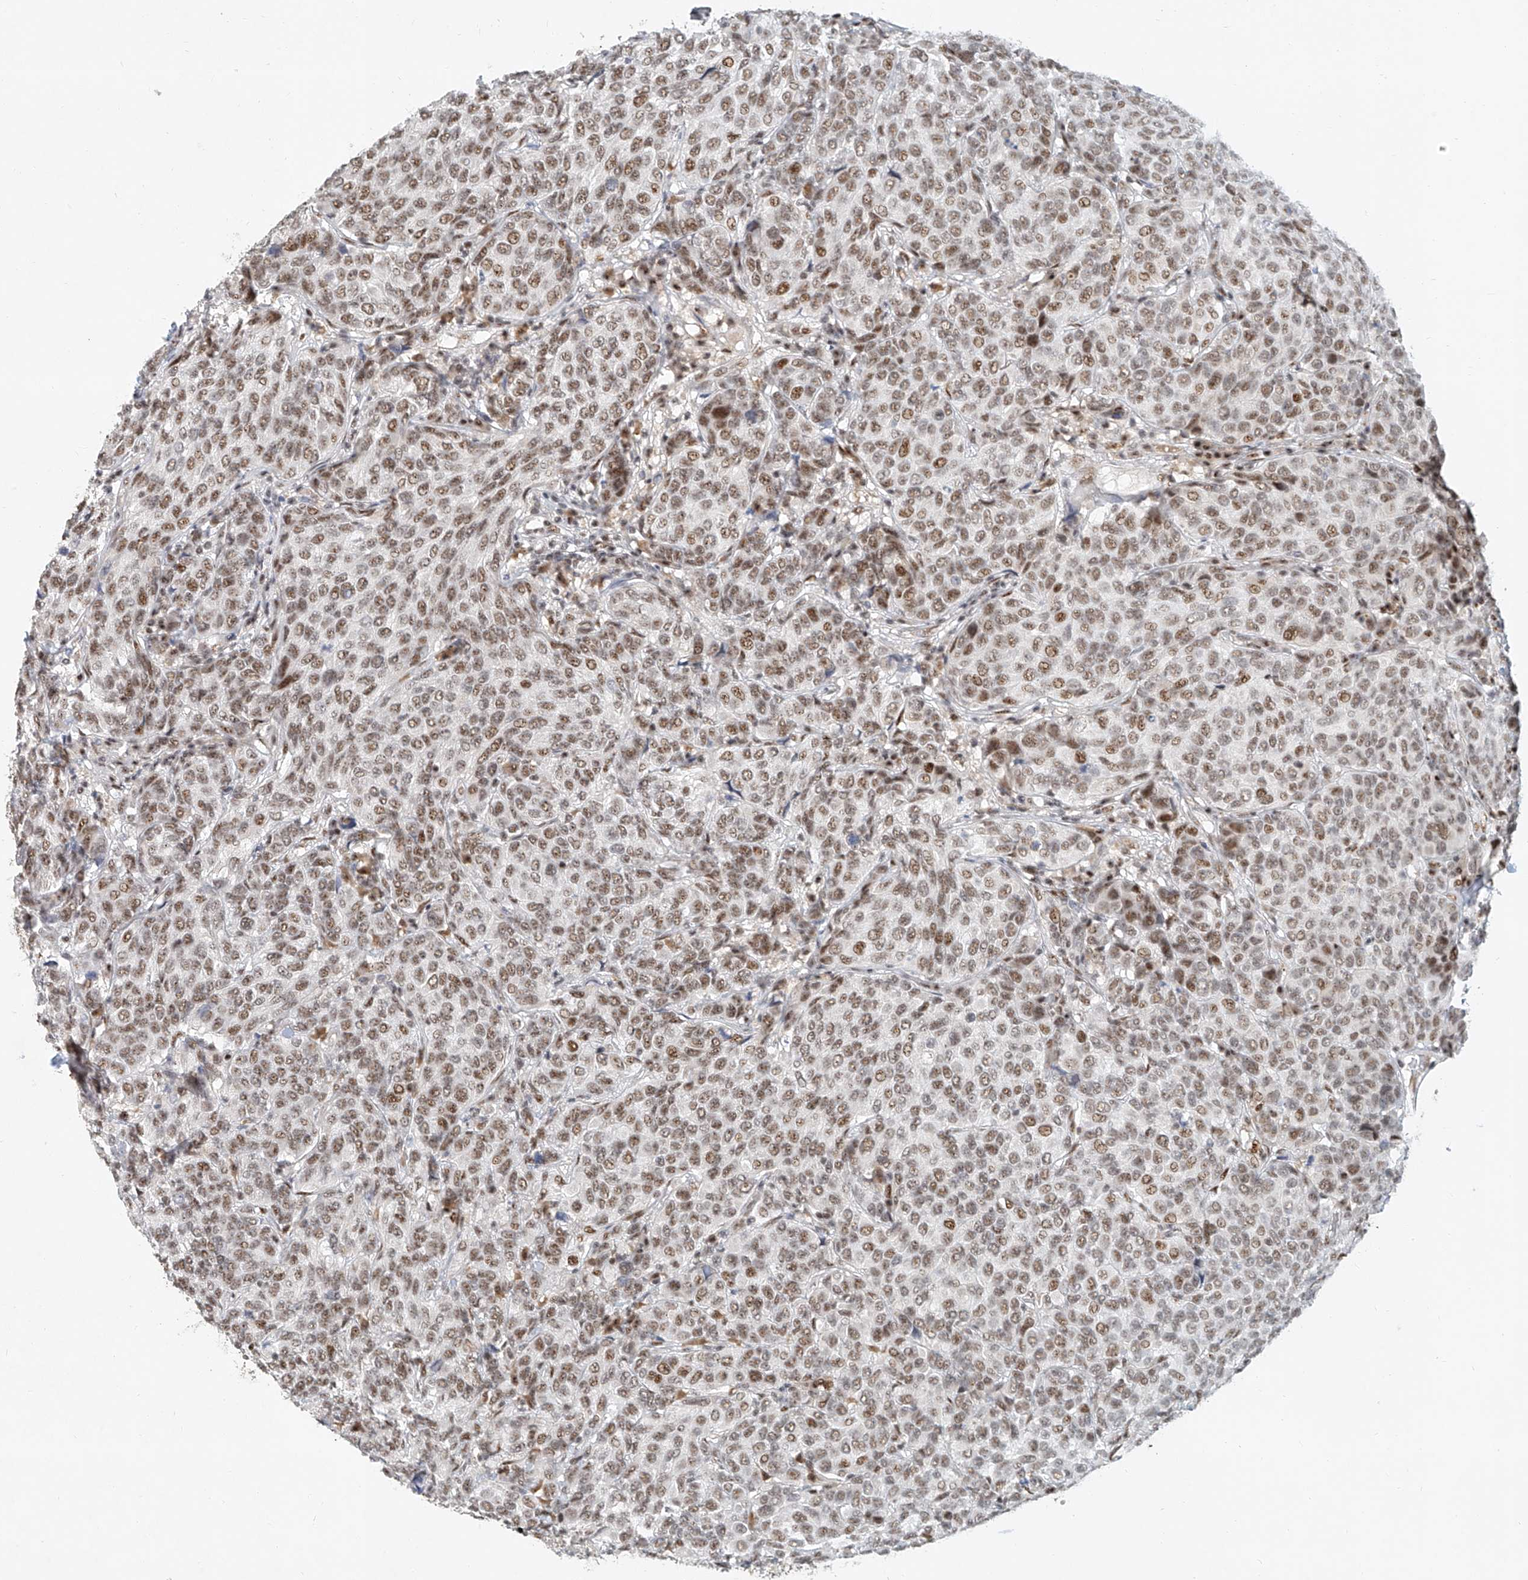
{"staining": {"intensity": "moderate", "quantity": ">75%", "location": "nuclear"}, "tissue": "breast cancer", "cell_type": "Tumor cells", "image_type": "cancer", "snomed": [{"axis": "morphology", "description": "Duct carcinoma"}, {"axis": "topography", "description": "Breast"}], "caption": "This is an image of IHC staining of intraductal carcinoma (breast), which shows moderate expression in the nuclear of tumor cells.", "gene": "CXorf58", "patient": {"sex": "female", "age": 55}}